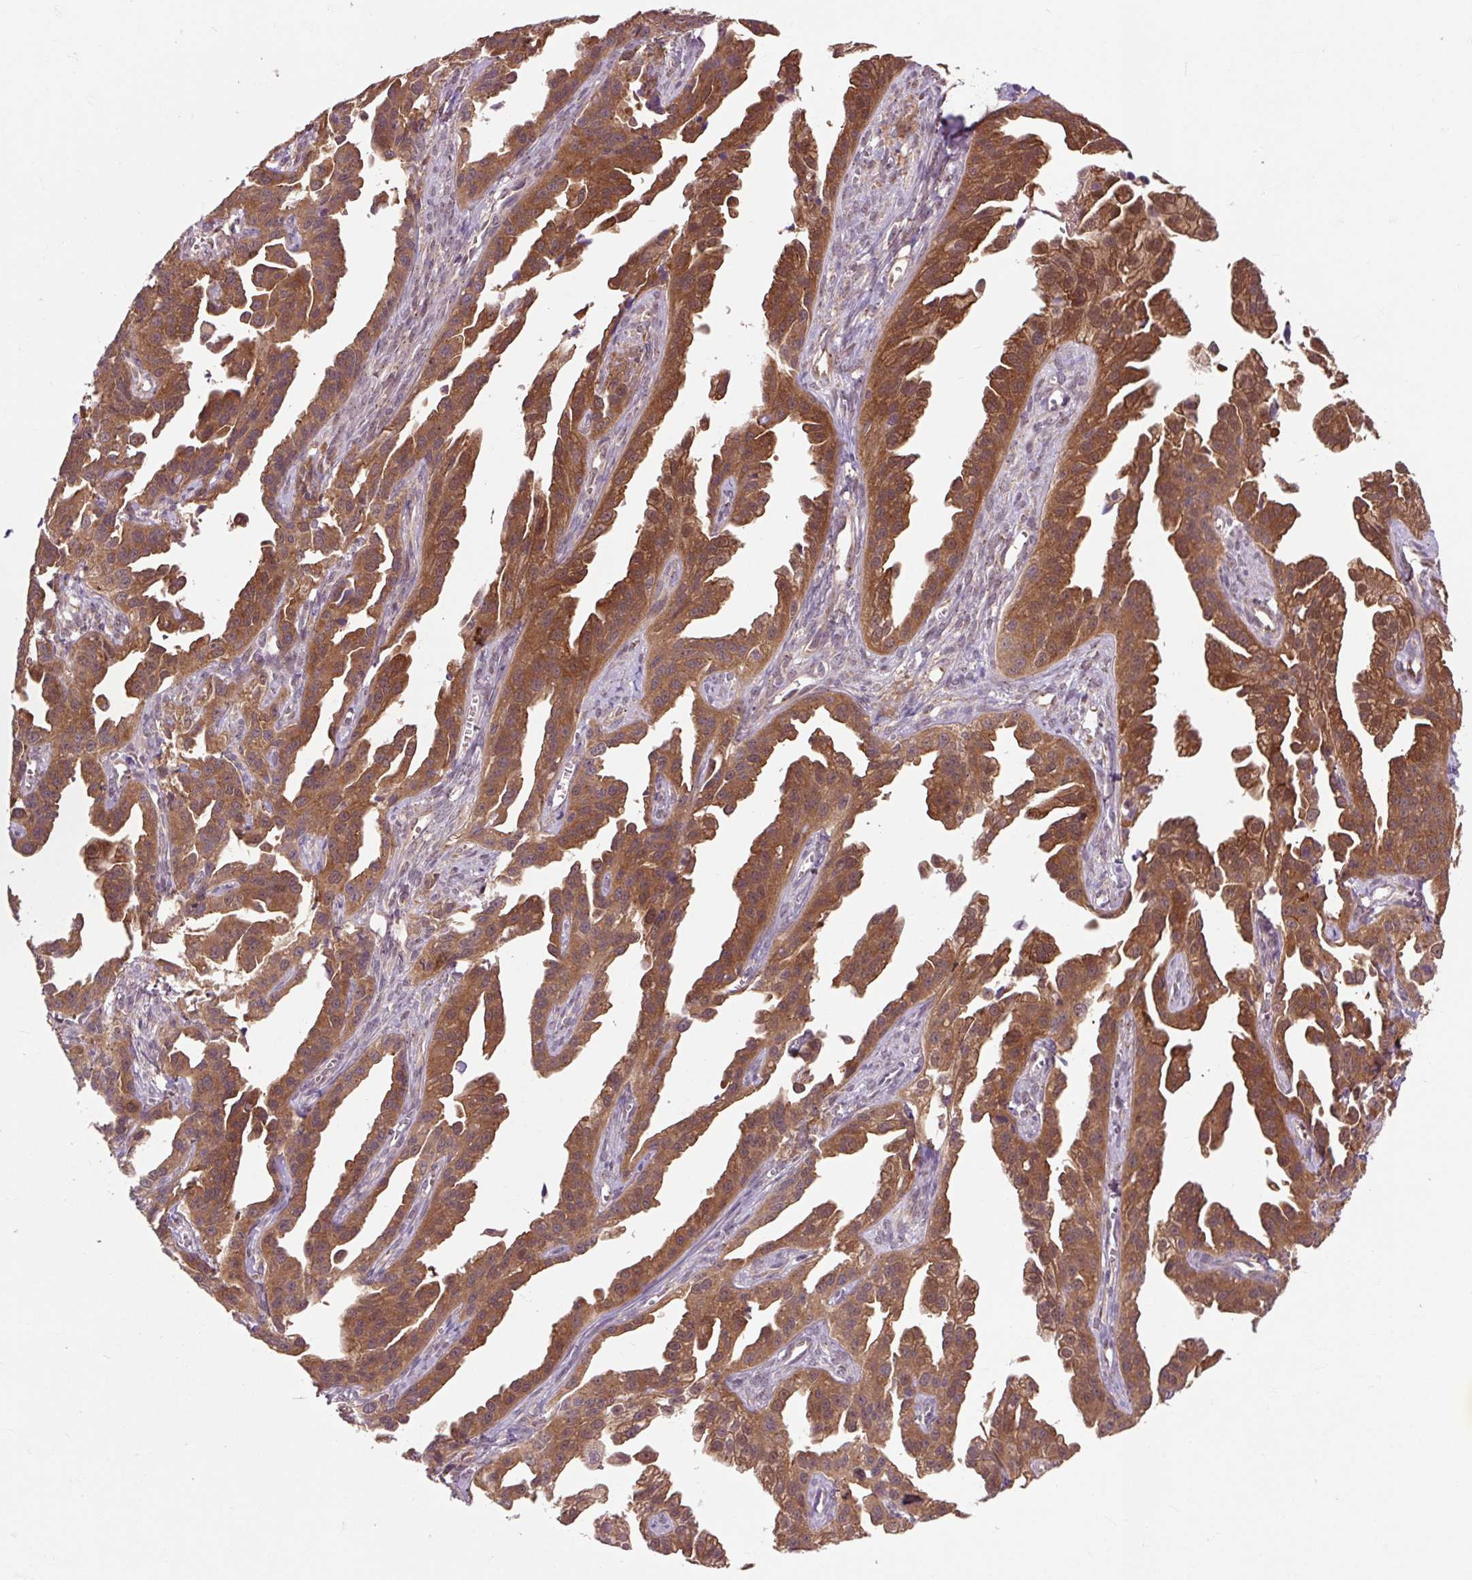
{"staining": {"intensity": "strong", "quantity": ">75%", "location": "cytoplasmic/membranous"}, "tissue": "ovarian cancer", "cell_type": "Tumor cells", "image_type": "cancer", "snomed": [{"axis": "morphology", "description": "Cystadenocarcinoma, serous, NOS"}, {"axis": "topography", "description": "Ovary"}], "caption": "Ovarian serous cystadenocarcinoma stained for a protein (brown) reveals strong cytoplasmic/membranous positive expression in about >75% of tumor cells.", "gene": "MMS19", "patient": {"sex": "female", "age": 75}}